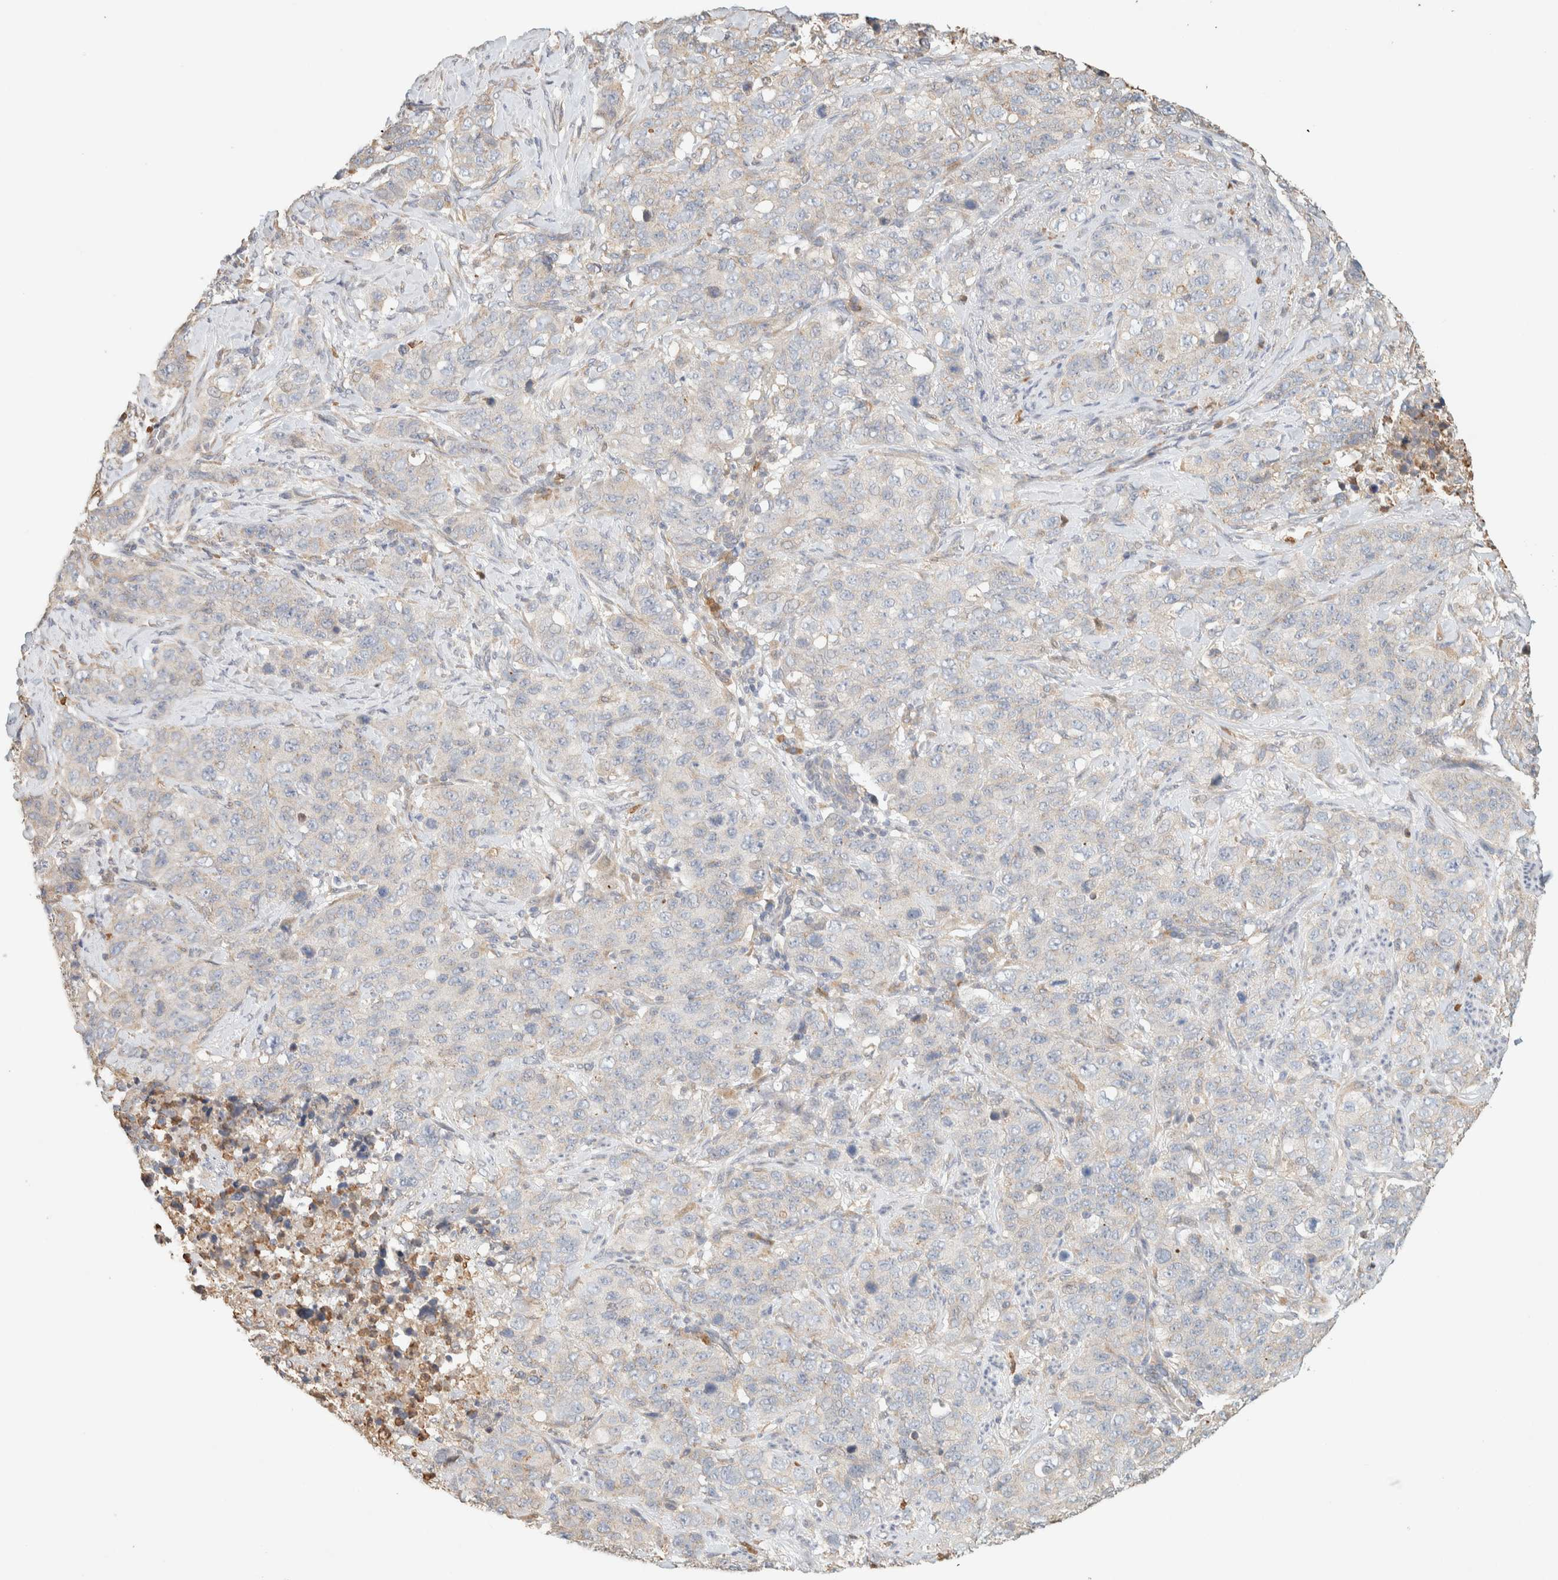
{"staining": {"intensity": "weak", "quantity": "<25%", "location": "cytoplasmic/membranous"}, "tissue": "stomach cancer", "cell_type": "Tumor cells", "image_type": "cancer", "snomed": [{"axis": "morphology", "description": "Adenocarcinoma, NOS"}, {"axis": "topography", "description": "Stomach"}], "caption": "Immunohistochemical staining of stomach cancer exhibits no significant staining in tumor cells. (Stains: DAB (3,3'-diaminobenzidine) immunohistochemistry with hematoxylin counter stain, Microscopy: brightfield microscopy at high magnification).", "gene": "TTC3", "patient": {"sex": "male", "age": 48}}